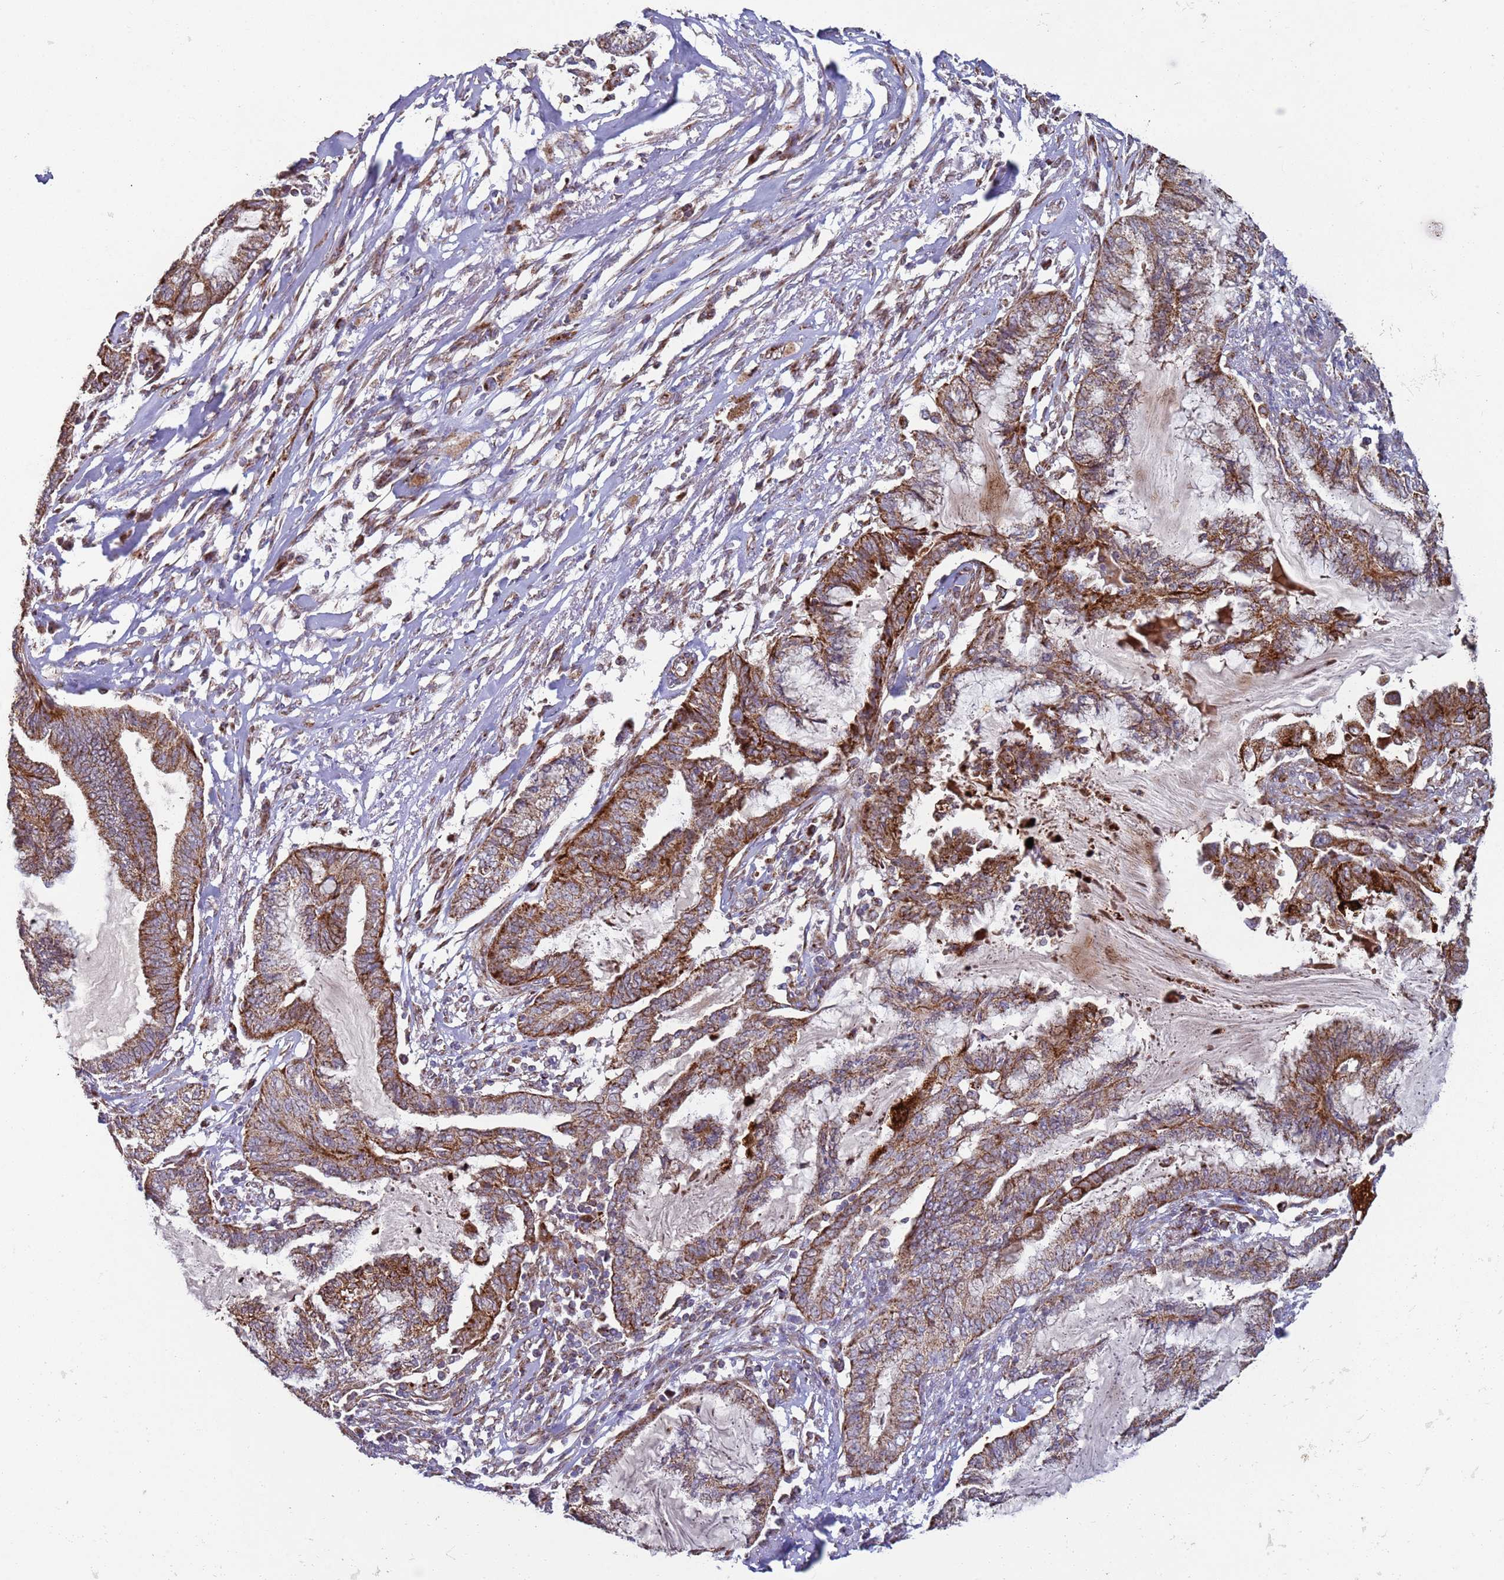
{"staining": {"intensity": "strong", "quantity": ">75%", "location": "cytoplasmic/membranous"}, "tissue": "endometrial cancer", "cell_type": "Tumor cells", "image_type": "cancer", "snomed": [{"axis": "morphology", "description": "Adenocarcinoma, NOS"}, {"axis": "topography", "description": "Endometrium"}], "caption": "Tumor cells exhibit high levels of strong cytoplasmic/membranous positivity in about >75% of cells in endometrial cancer.", "gene": "FBXO33", "patient": {"sex": "female", "age": 86}}